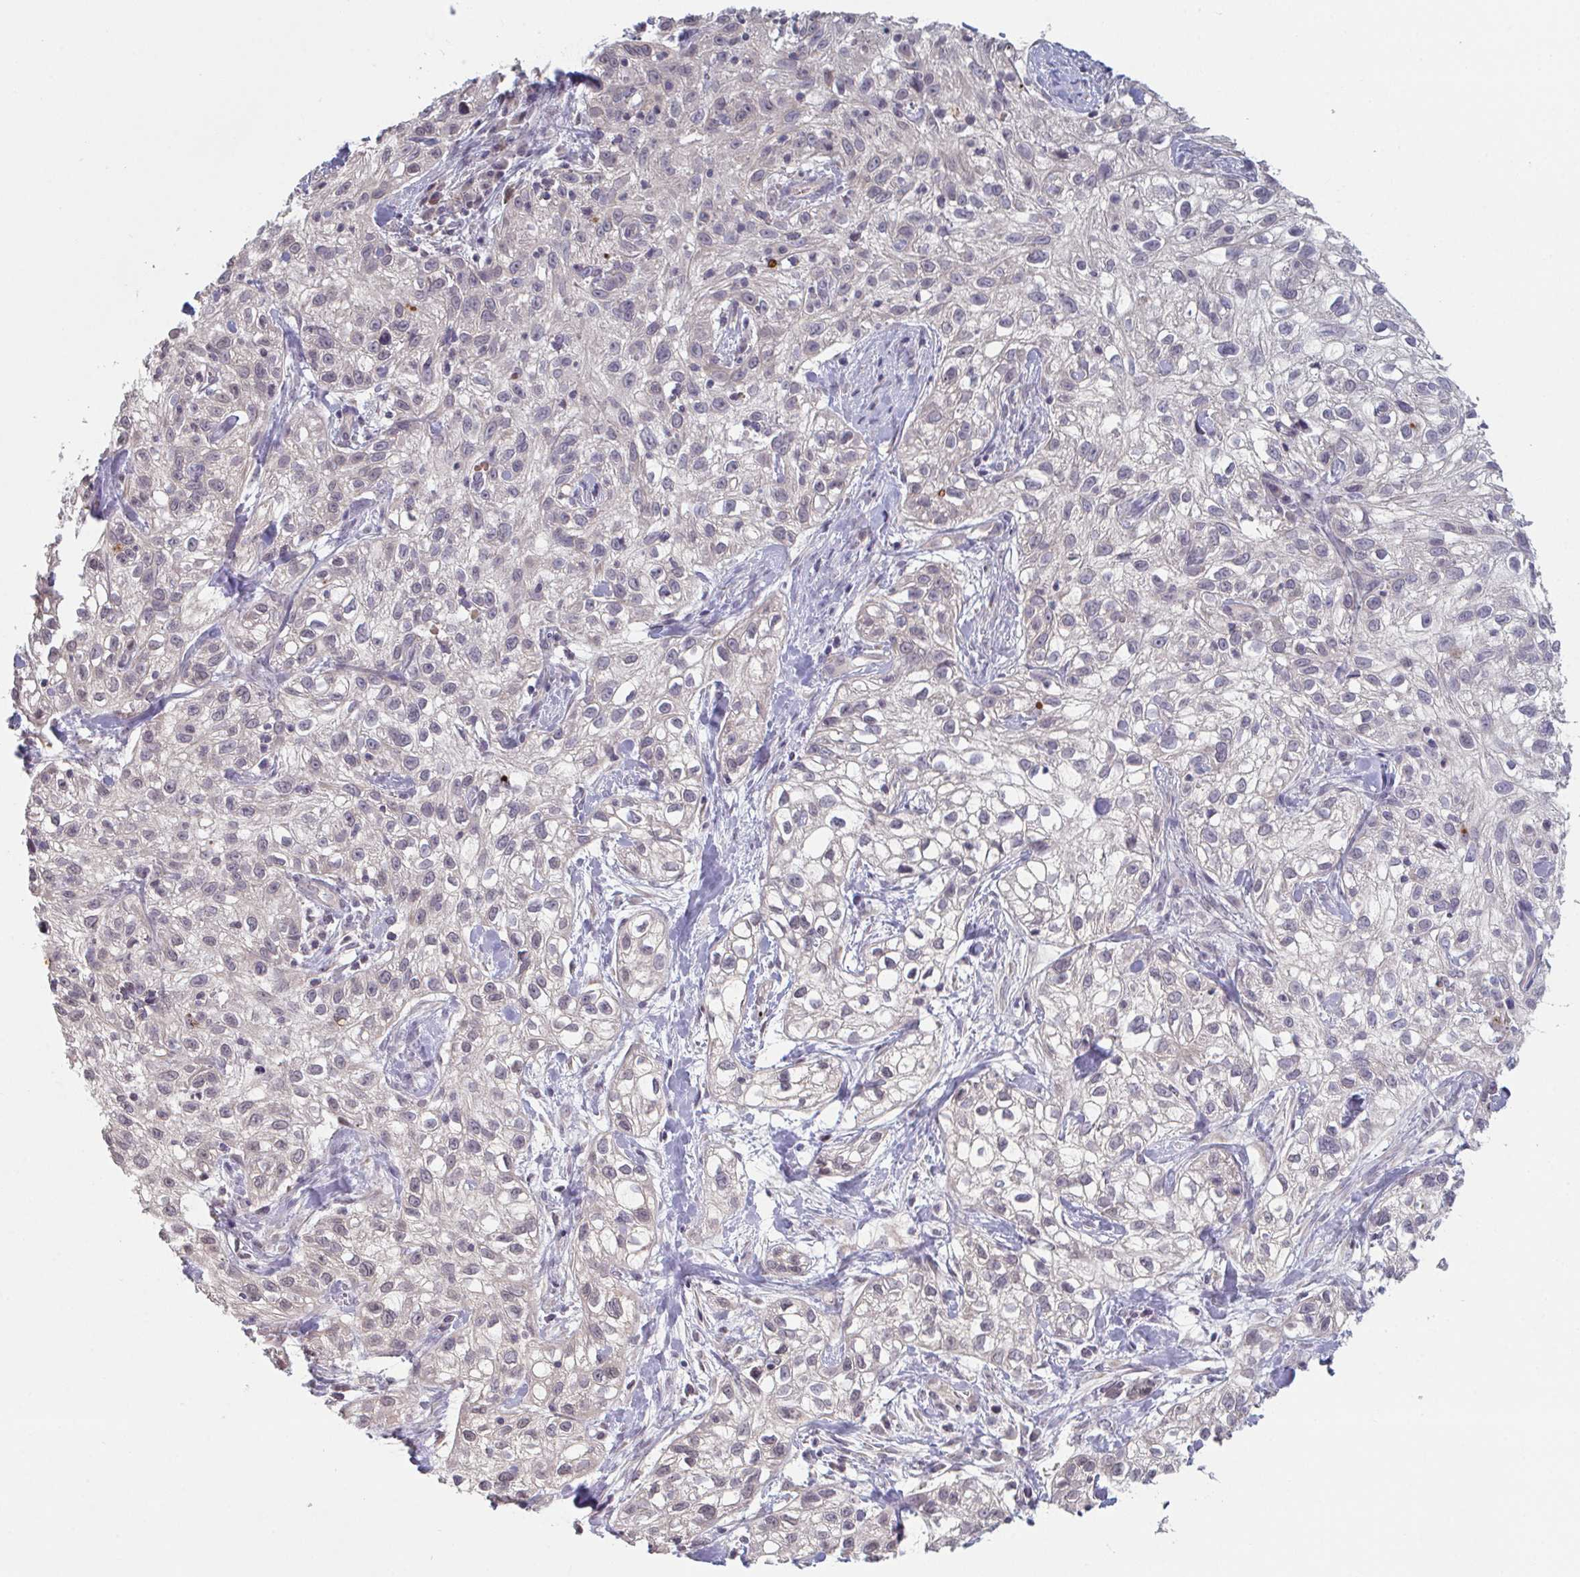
{"staining": {"intensity": "negative", "quantity": "none", "location": "none"}, "tissue": "skin cancer", "cell_type": "Tumor cells", "image_type": "cancer", "snomed": [{"axis": "morphology", "description": "Squamous cell carcinoma, NOS"}, {"axis": "topography", "description": "Skin"}], "caption": "This is an IHC image of human skin cancer (squamous cell carcinoma). There is no expression in tumor cells.", "gene": "ZNF214", "patient": {"sex": "male", "age": 82}}